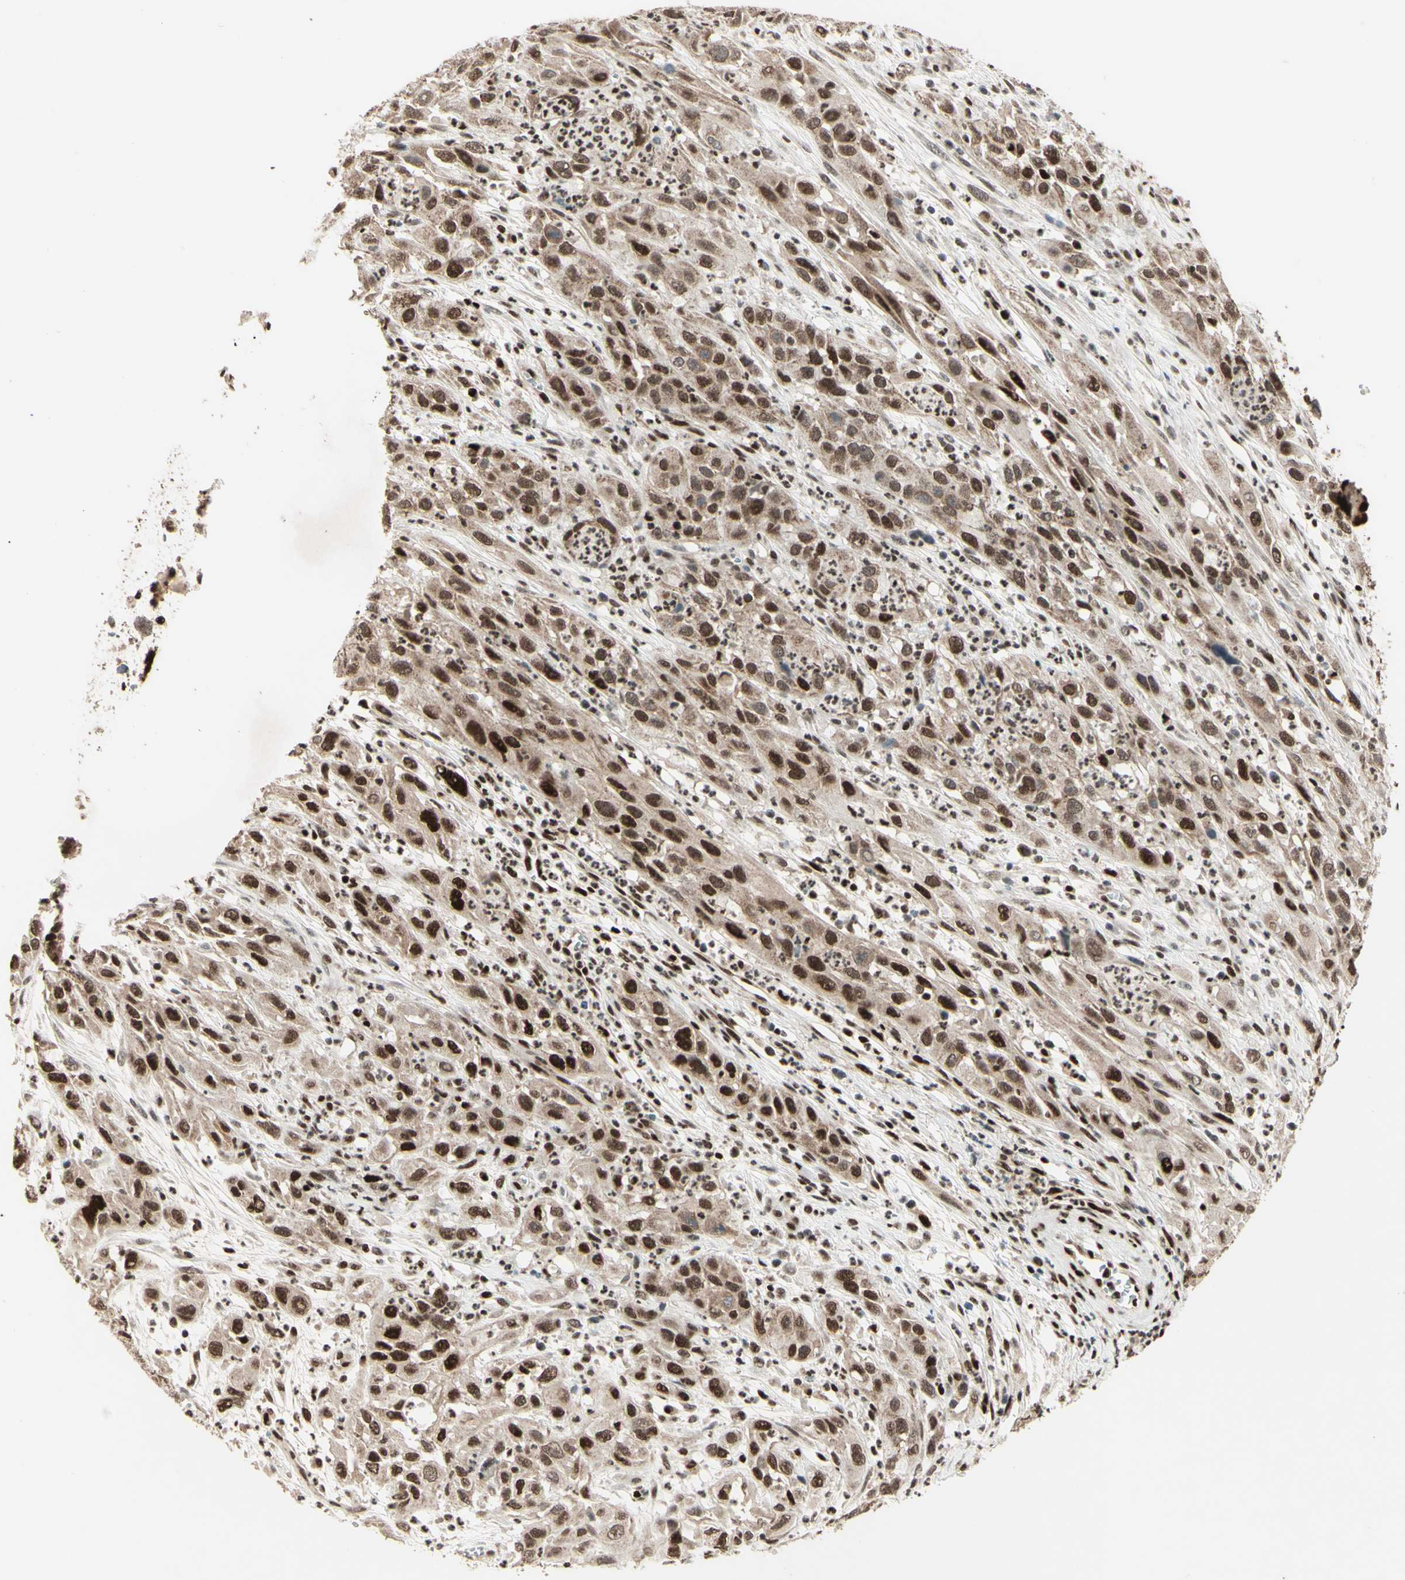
{"staining": {"intensity": "strong", "quantity": ">75%", "location": "nuclear"}, "tissue": "cervical cancer", "cell_type": "Tumor cells", "image_type": "cancer", "snomed": [{"axis": "morphology", "description": "Squamous cell carcinoma, NOS"}, {"axis": "topography", "description": "Cervix"}], "caption": "Cervical cancer (squamous cell carcinoma) tissue displays strong nuclear positivity in about >75% of tumor cells", "gene": "NR3C1", "patient": {"sex": "female", "age": 32}}